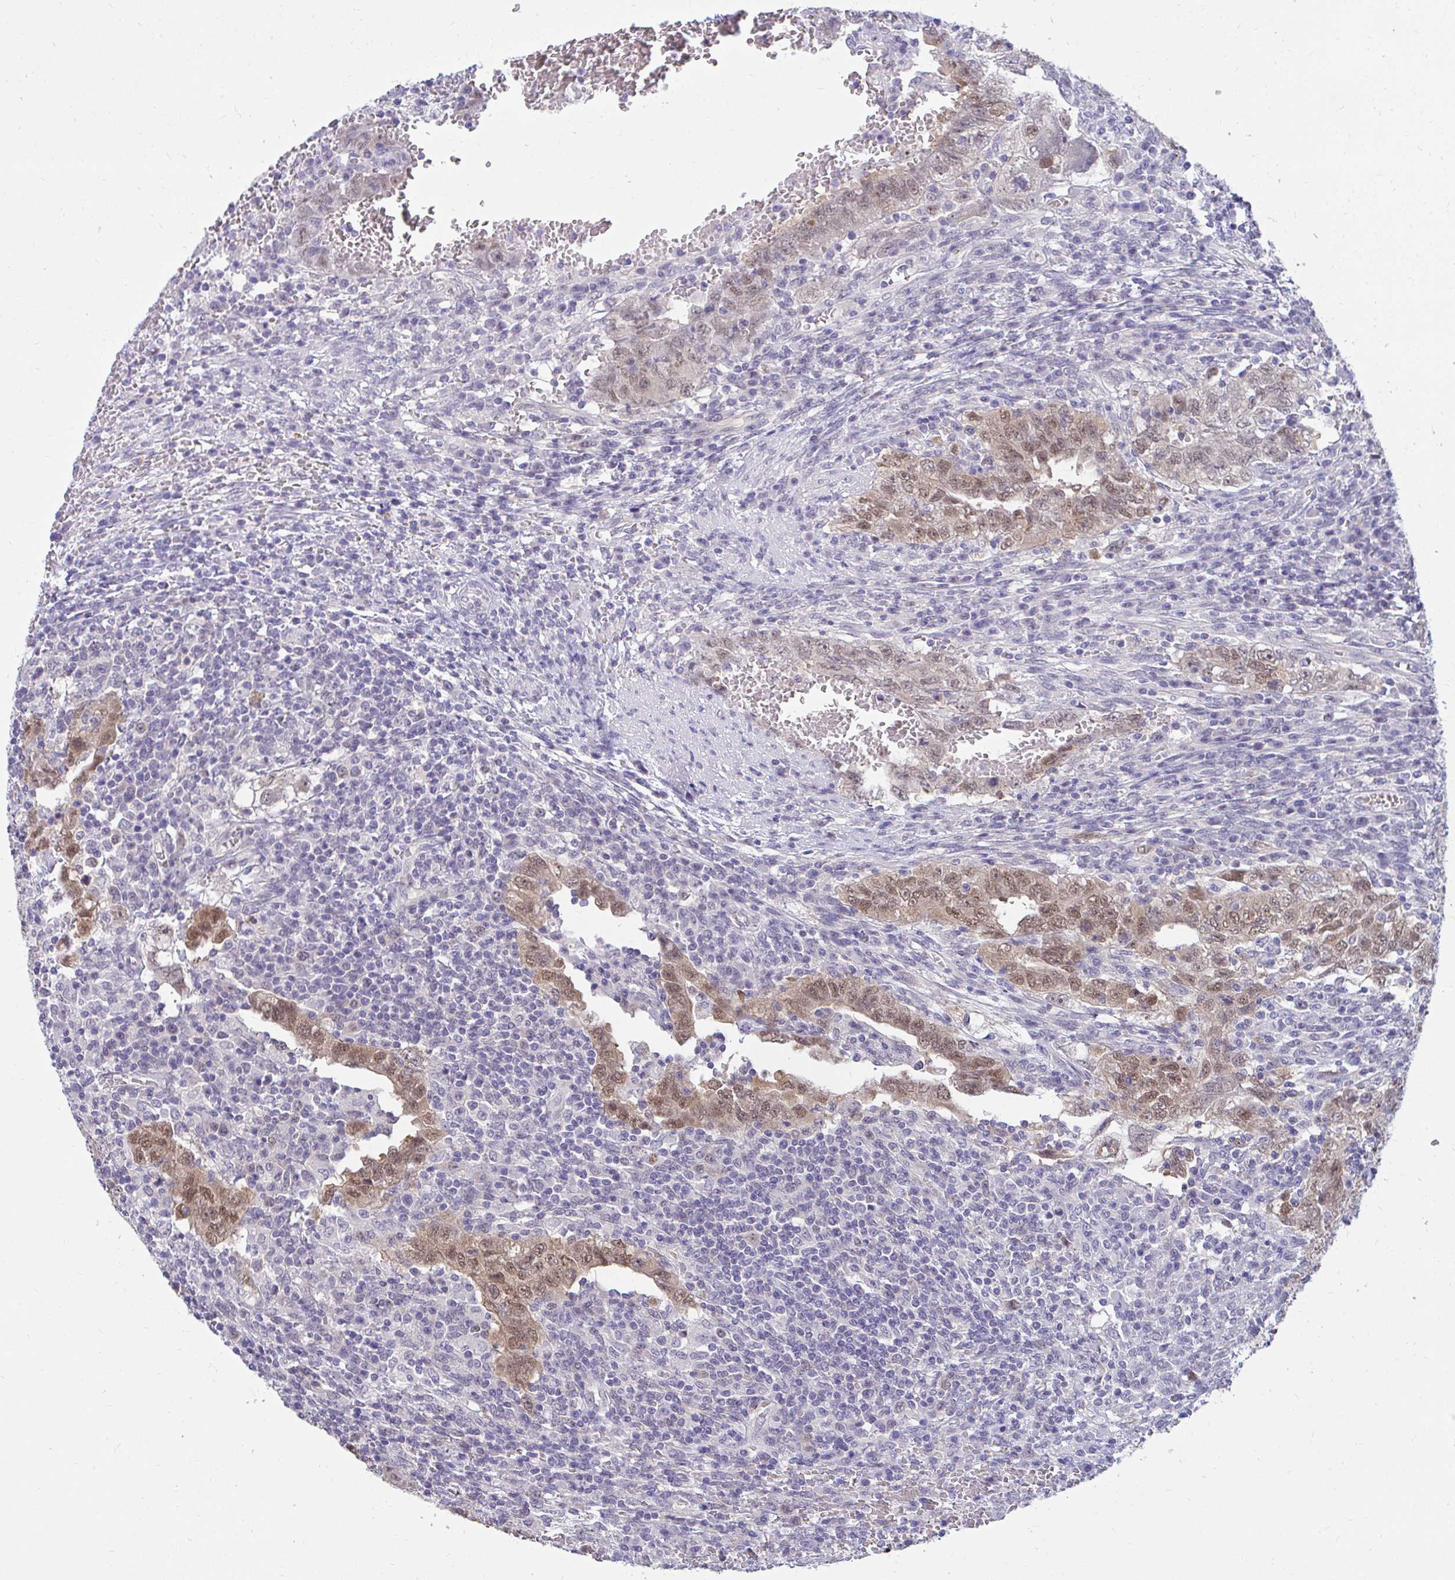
{"staining": {"intensity": "weak", "quantity": ">75%", "location": "cytoplasmic/membranous,nuclear"}, "tissue": "testis cancer", "cell_type": "Tumor cells", "image_type": "cancer", "snomed": [{"axis": "morphology", "description": "Carcinoma, Embryonal, NOS"}, {"axis": "topography", "description": "Testis"}], "caption": "IHC of human testis cancer displays low levels of weak cytoplasmic/membranous and nuclear positivity in approximately >75% of tumor cells.", "gene": "CSE1L", "patient": {"sex": "male", "age": 26}}